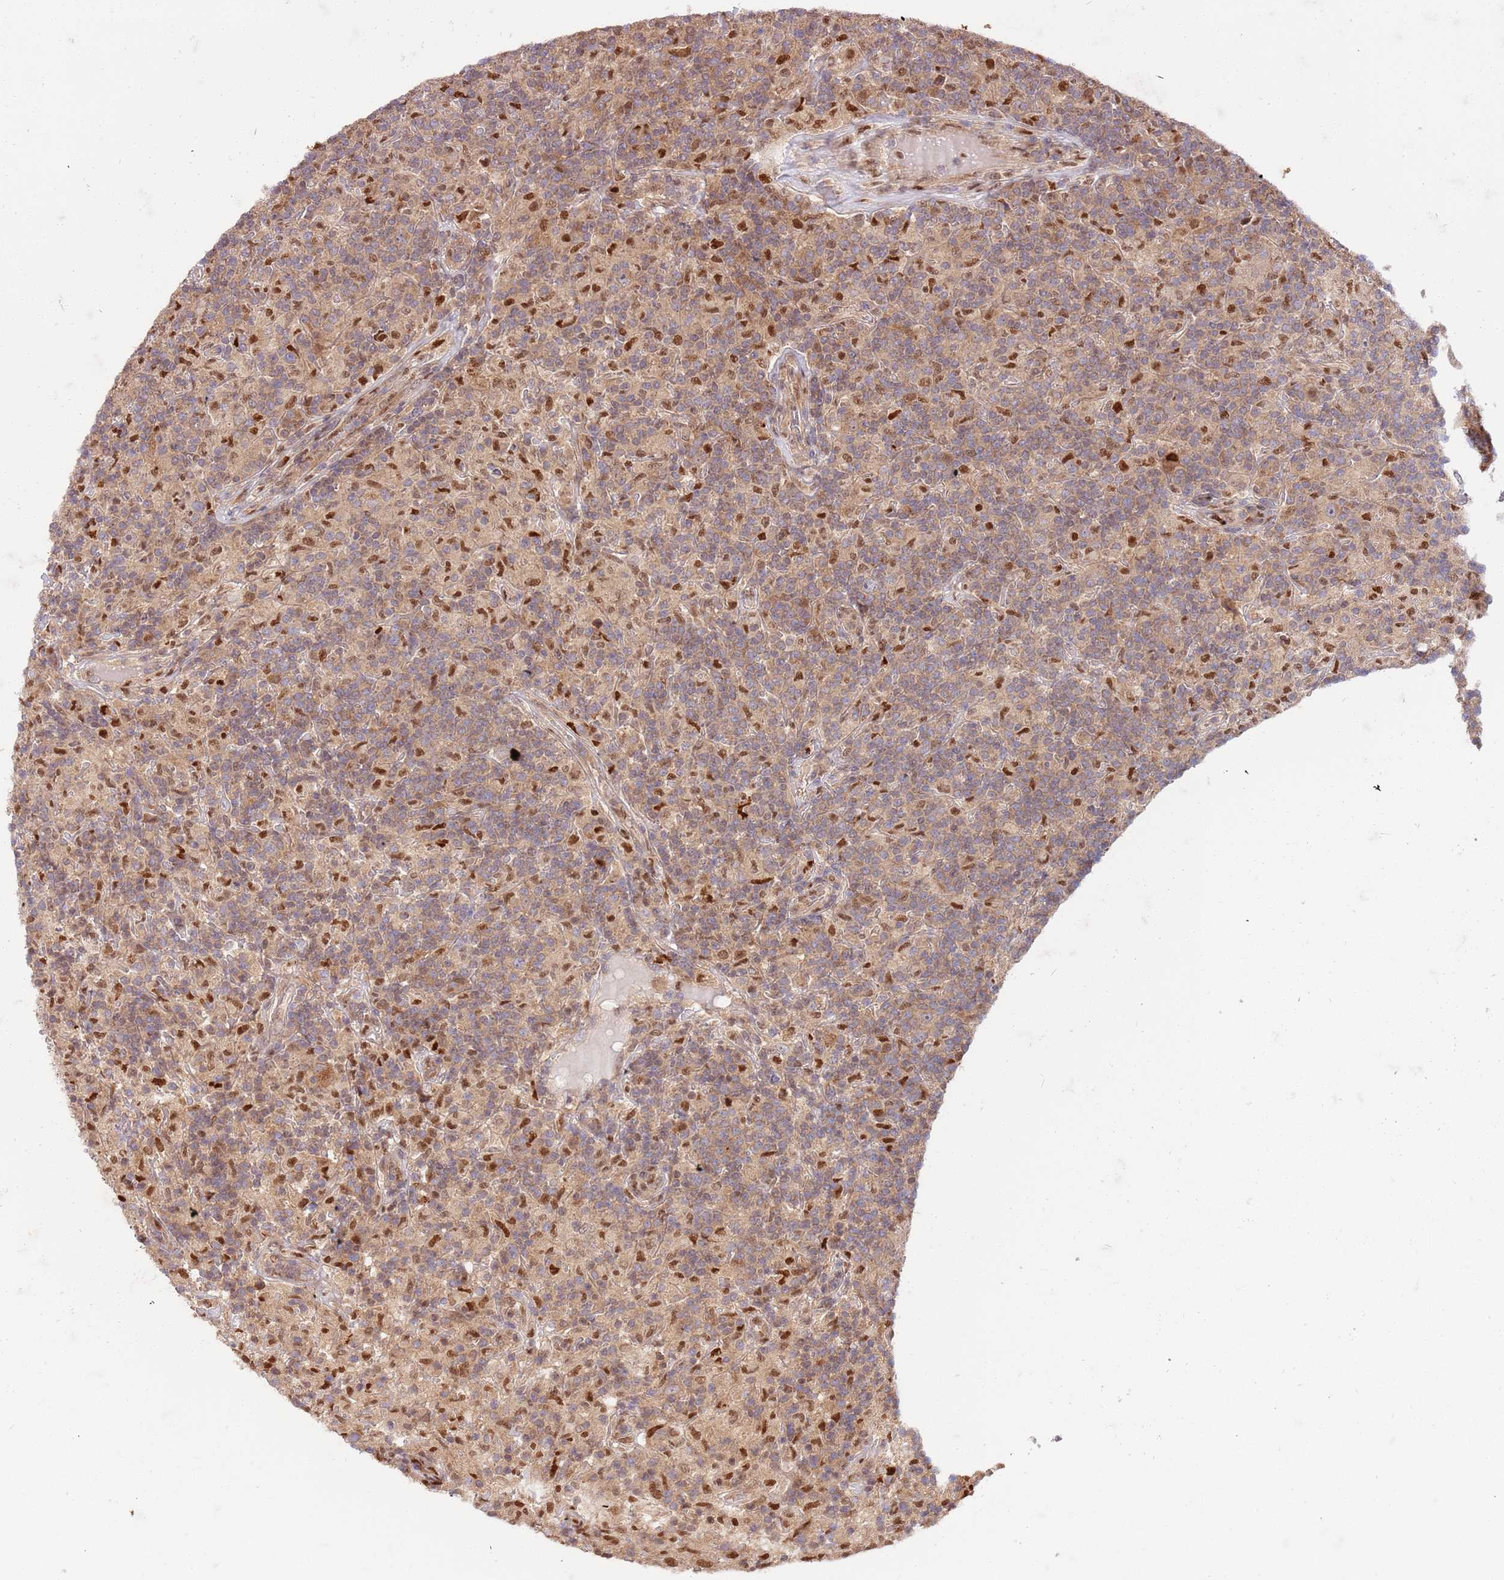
{"staining": {"intensity": "weak", "quantity": "25%-75%", "location": "cytoplasmic/membranous"}, "tissue": "lymphoma", "cell_type": "Tumor cells", "image_type": "cancer", "snomed": [{"axis": "morphology", "description": "Hodgkin's disease, NOS"}, {"axis": "topography", "description": "Lymph node"}], "caption": "High-power microscopy captured an immunohistochemistry (IHC) image of Hodgkin's disease, revealing weak cytoplasmic/membranous positivity in approximately 25%-75% of tumor cells. (DAB (3,3'-diaminobenzidine) IHC with brightfield microscopy, high magnification).", "gene": "OSBP", "patient": {"sex": "male", "age": 70}}